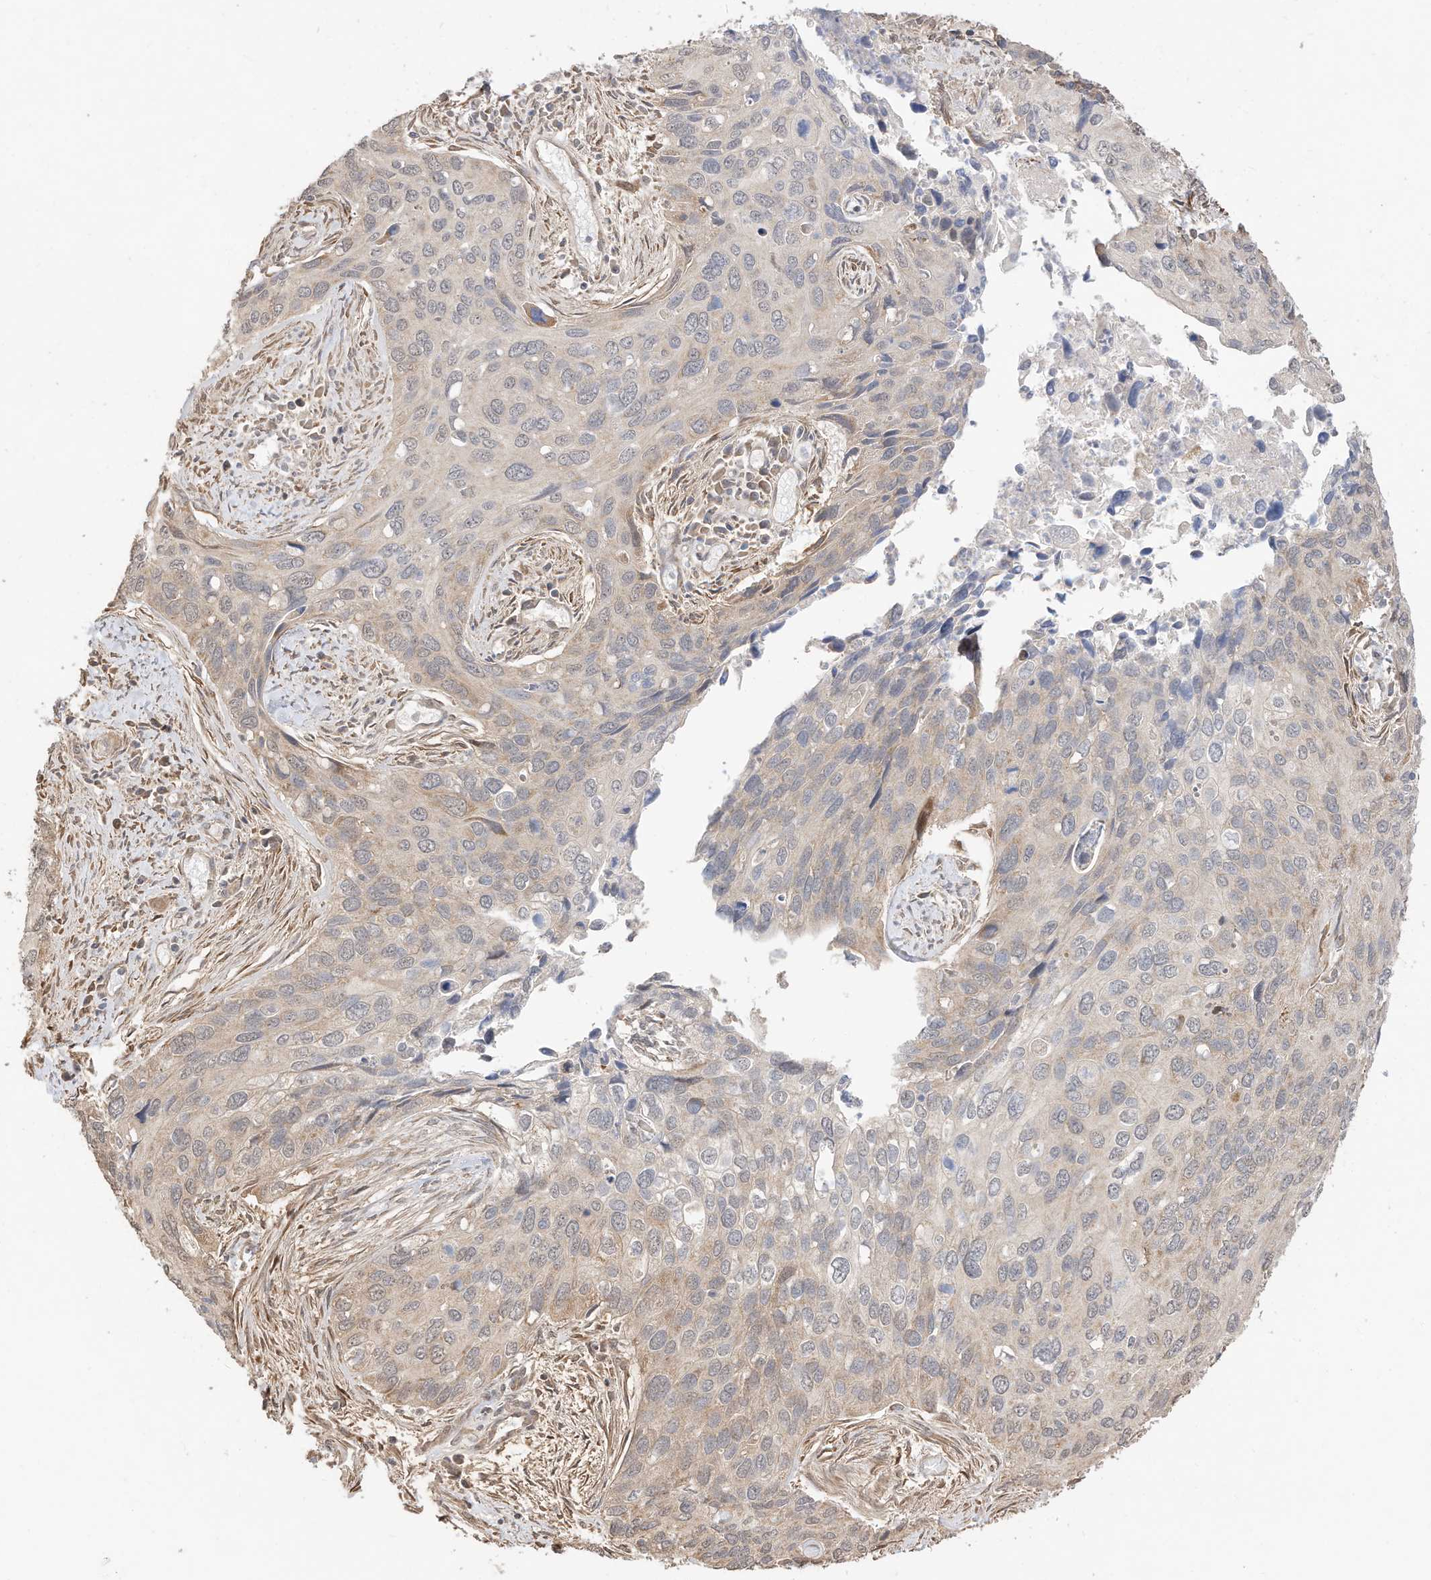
{"staining": {"intensity": "negative", "quantity": "none", "location": "none"}, "tissue": "cervical cancer", "cell_type": "Tumor cells", "image_type": "cancer", "snomed": [{"axis": "morphology", "description": "Squamous cell carcinoma, NOS"}, {"axis": "topography", "description": "Cervix"}], "caption": "Micrograph shows no significant protein positivity in tumor cells of cervical squamous cell carcinoma.", "gene": "CAGE1", "patient": {"sex": "female", "age": 55}}